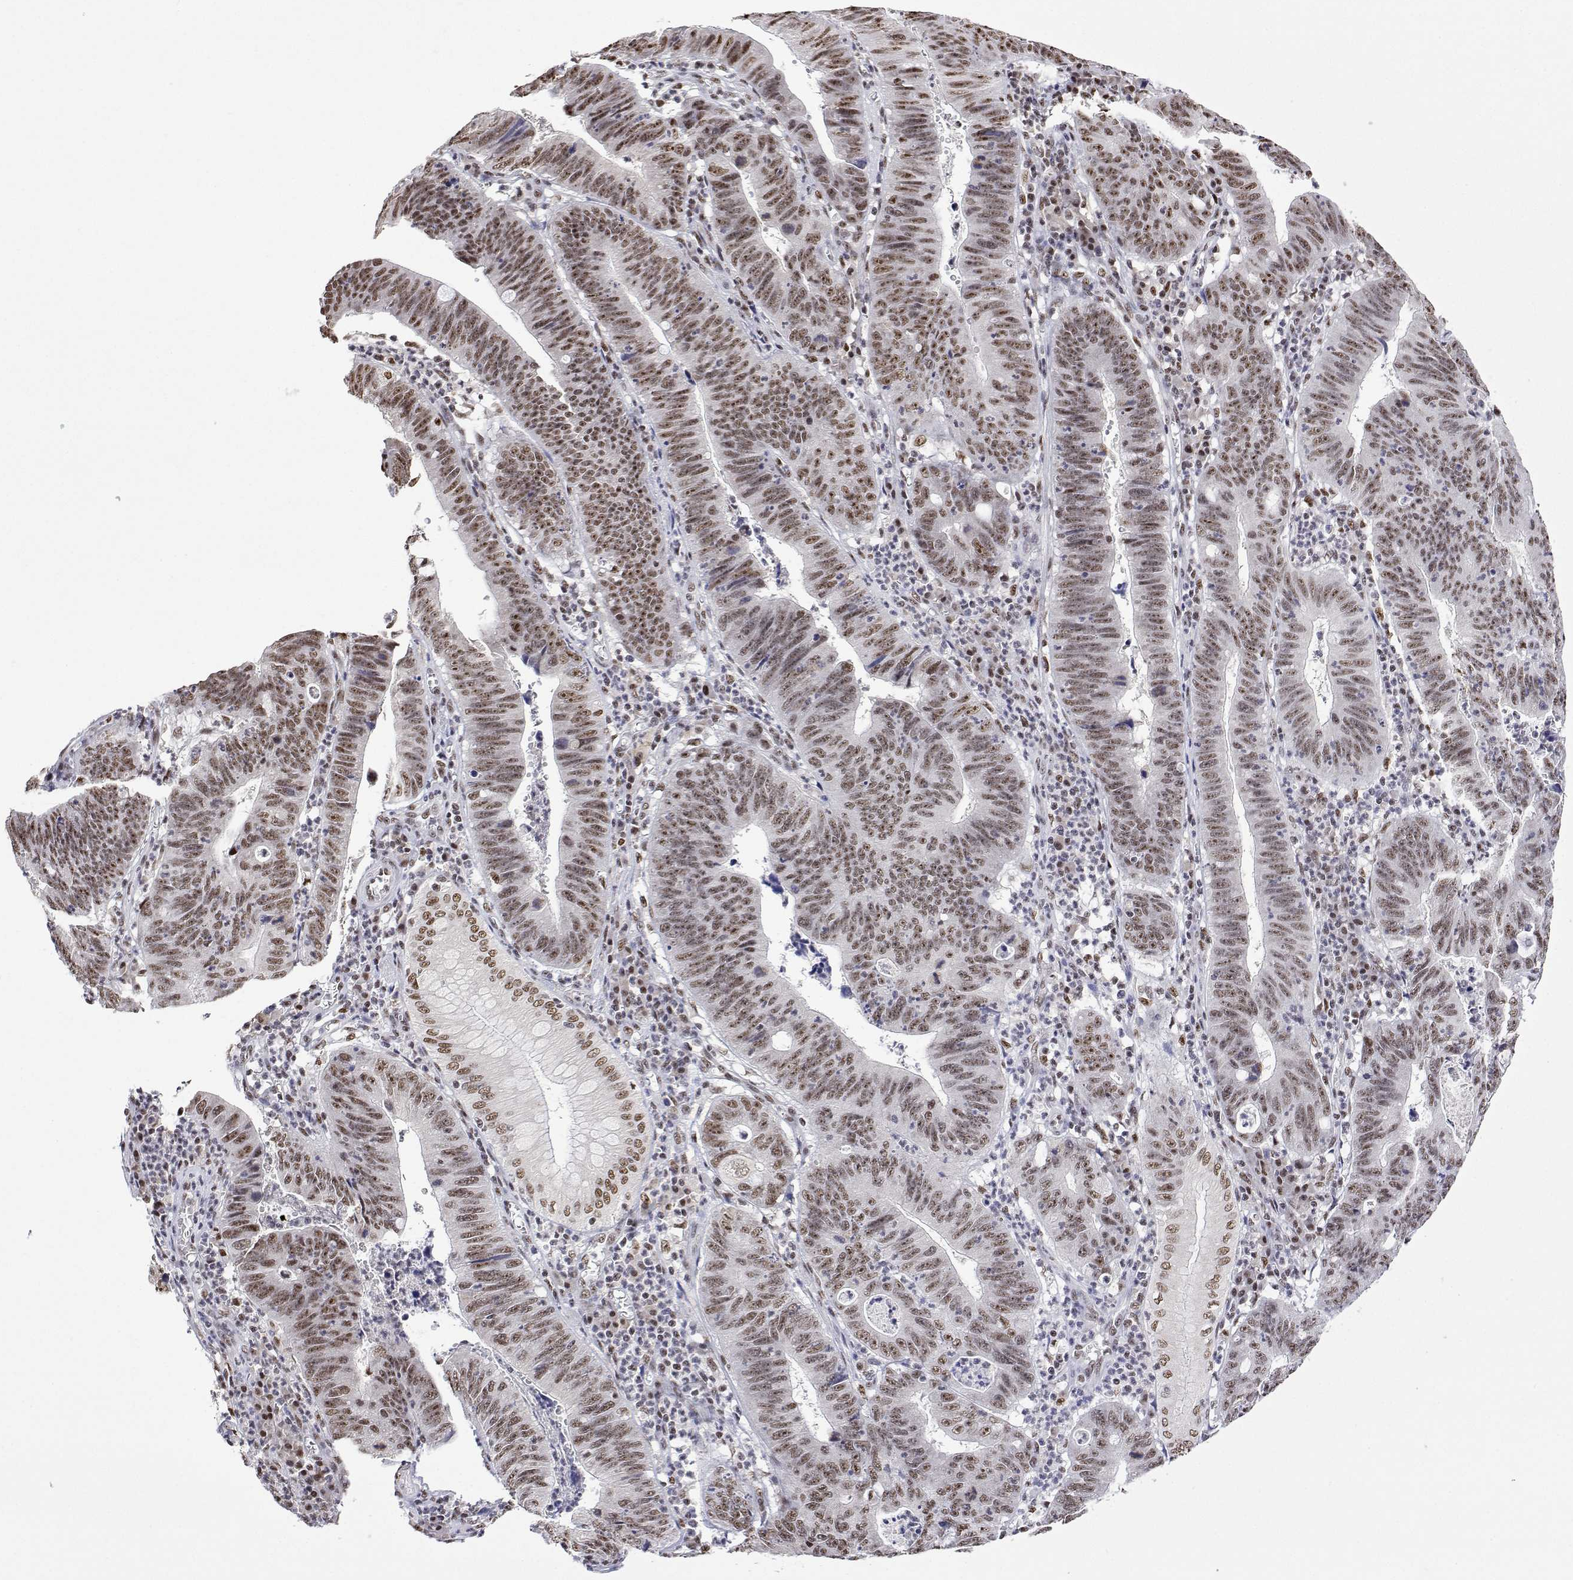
{"staining": {"intensity": "moderate", "quantity": ">75%", "location": "nuclear"}, "tissue": "stomach cancer", "cell_type": "Tumor cells", "image_type": "cancer", "snomed": [{"axis": "morphology", "description": "Adenocarcinoma, NOS"}, {"axis": "topography", "description": "Stomach"}], "caption": "Stomach cancer (adenocarcinoma) tissue reveals moderate nuclear positivity in about >75% of tumor cells, visualized by immunohistochemistry.", "gene": "ADAR", "patient": {"sex": "male", "age": 59}}